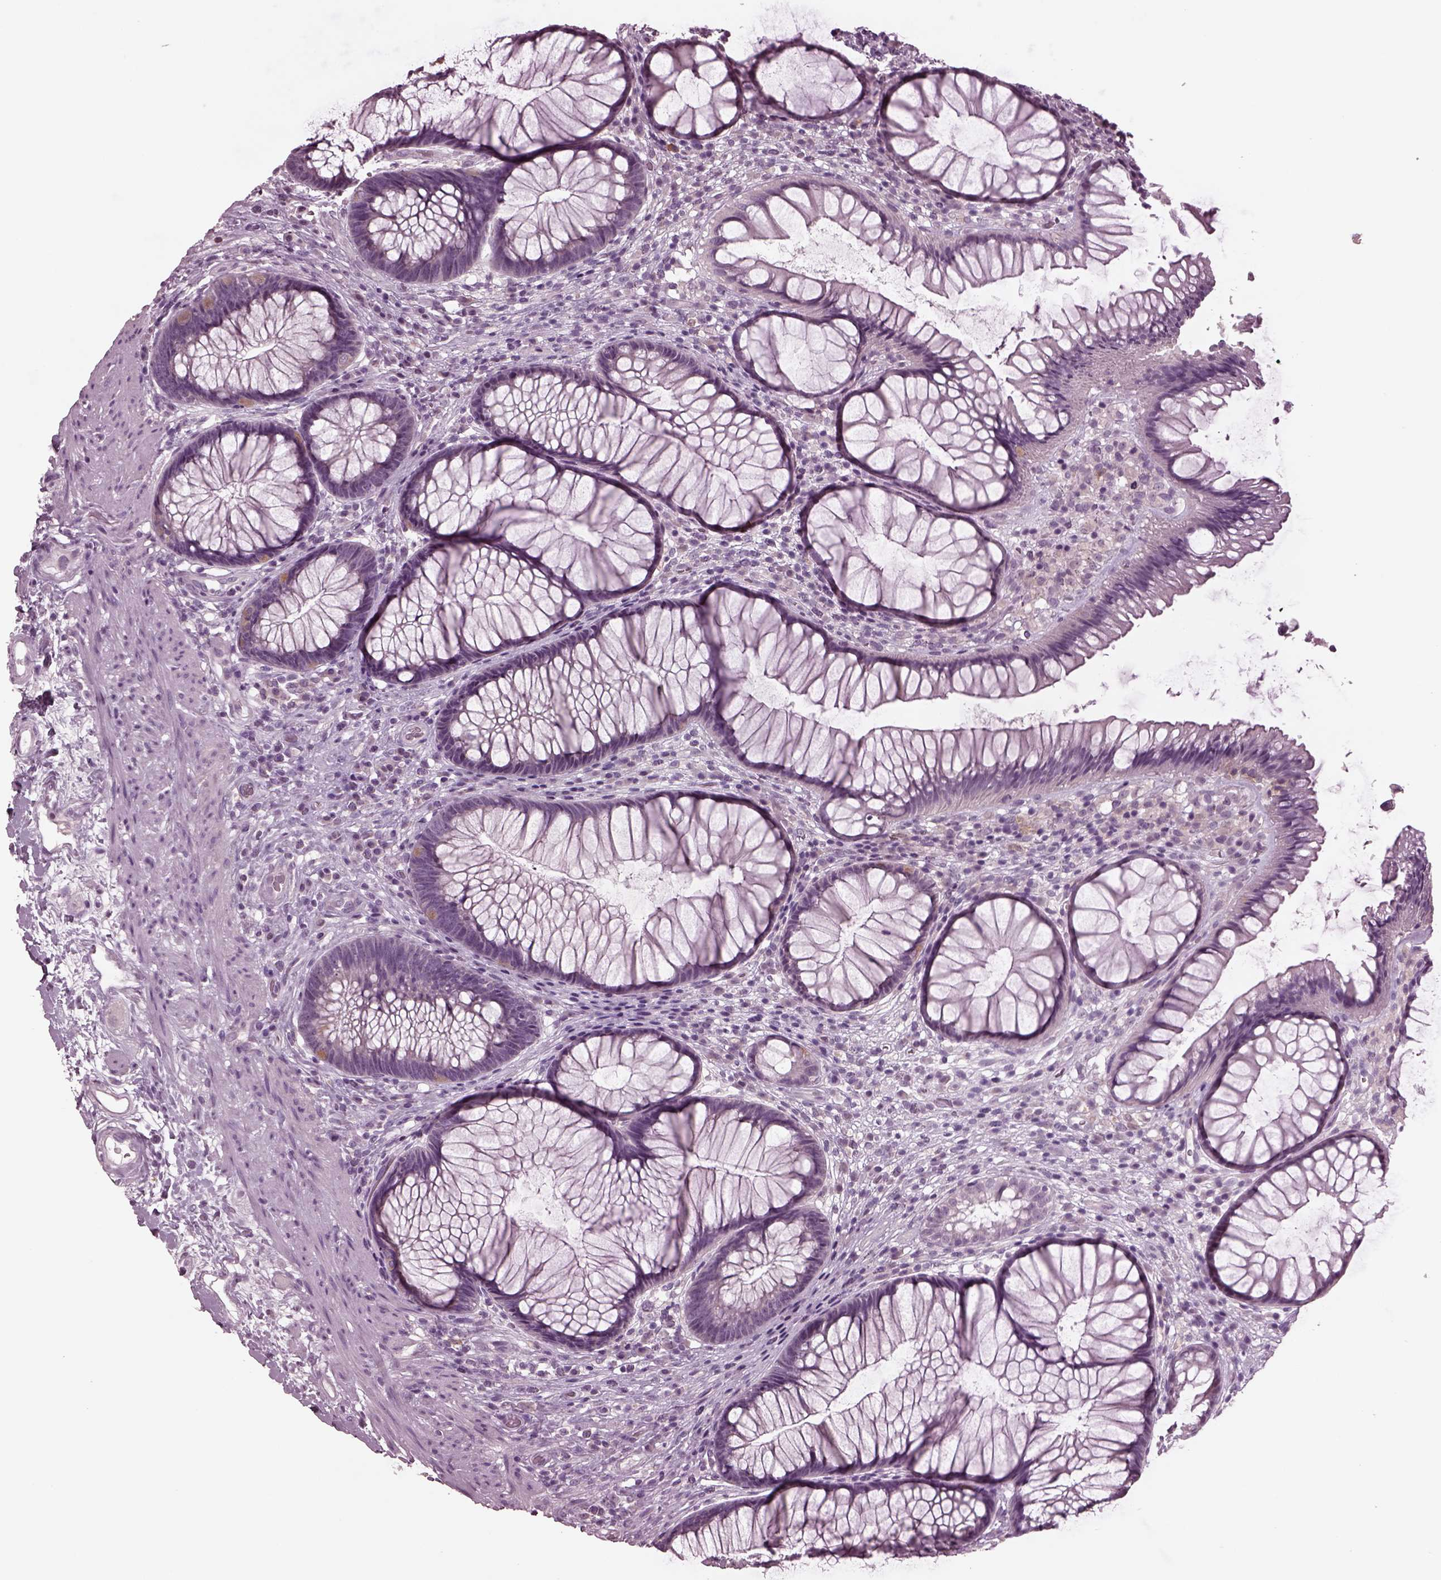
{"staining": {"intensity": "negative", "quantity": "none", "location": "none"}, "tissue": "rectum", "cell_type": "Glandular cells", "image_type": "normal", "snomed": [{"axis": "morphology", "description": "Normal tissue, NOS"}, {"axis": "topography", "description": "Smooth muscle"}, {"axis": "topography", "description": "Rectum"}], "caption": "Immunohistochemistry (IHC) photomicrograph of normal rectum stained for a protein (brown), which demonstrates no staining in glandular cells.", "gene": "CLCN4", "patient": {"sex": "male", "age": 53}}